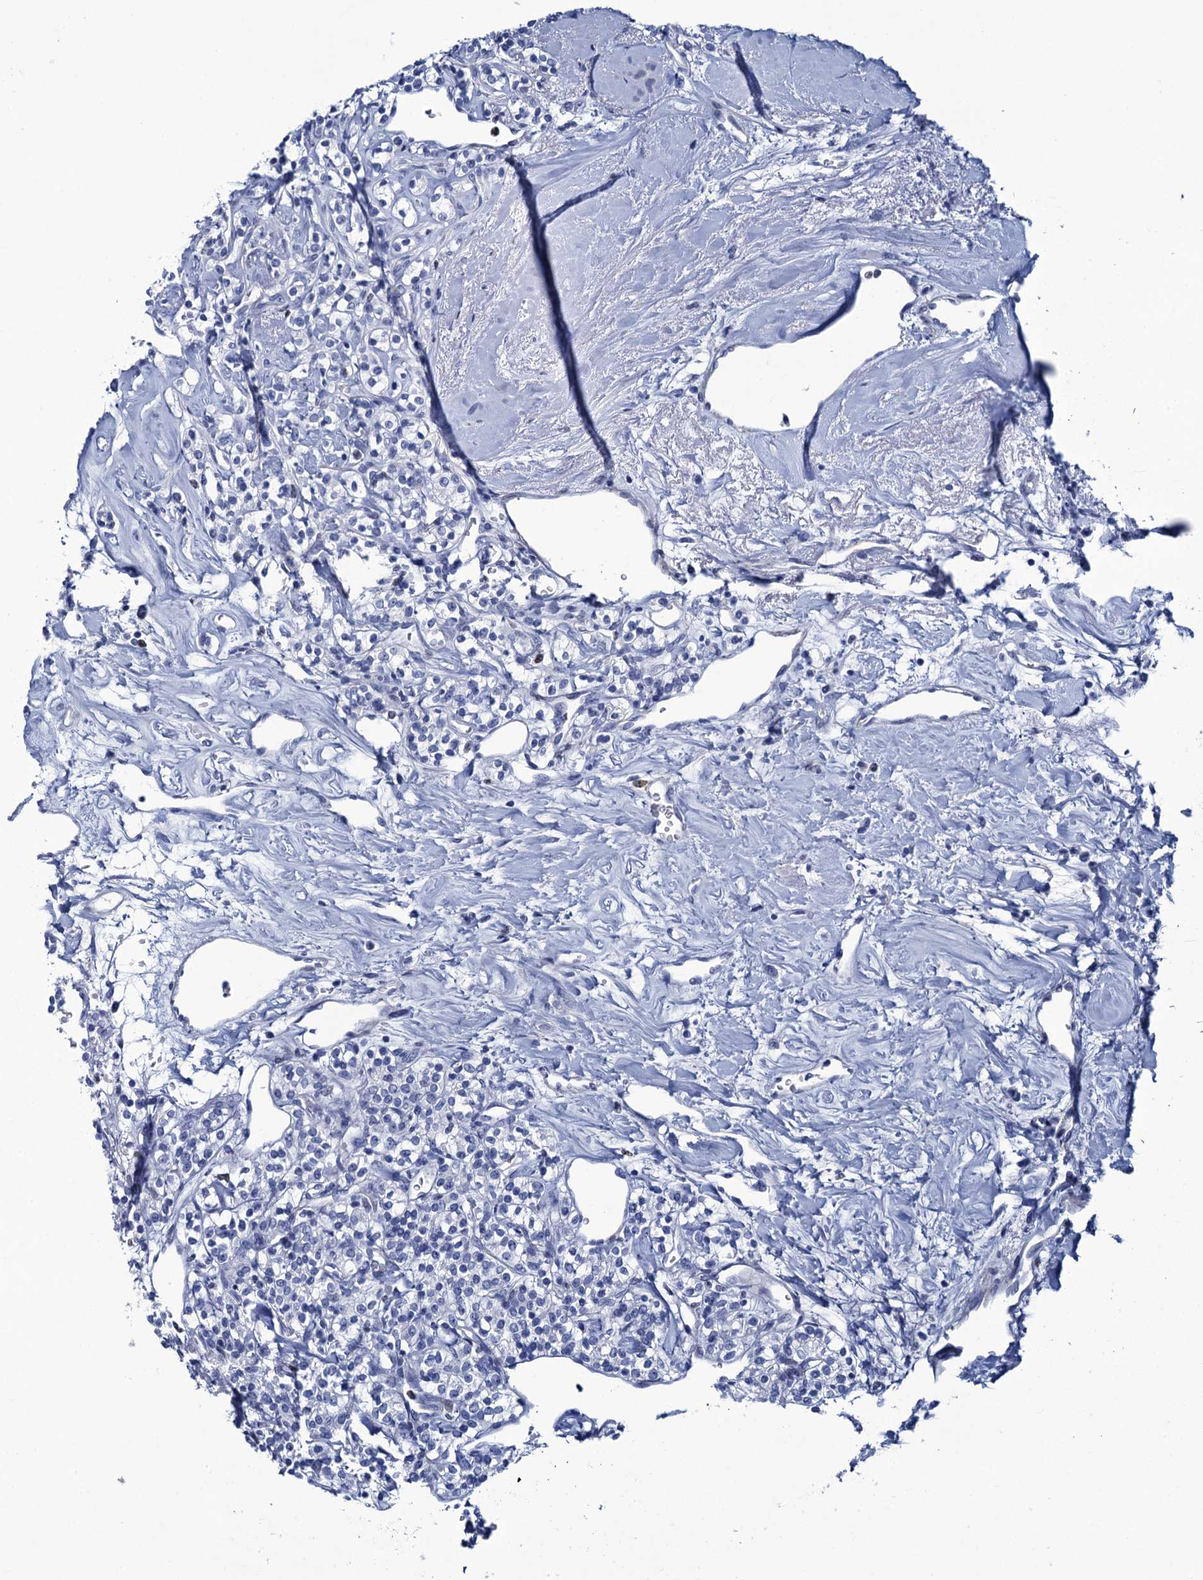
{"staining": {"intensity": "negative", "quantity": "none", "location": "none"}, "tissue": "renal cancer", "cell_type": "Tumor cells", "image_type": "cancer", "snomed": [{"axis": "morphology", "description": "Adenocarcinoma, NOS"}, {"axis": "topography", "description": "Kidney"}], "caption": "Tumor cells show no significant protein staining in renal cancer.", "gene": "RHCG", "patient": {"sex": "male", "age": 77}}